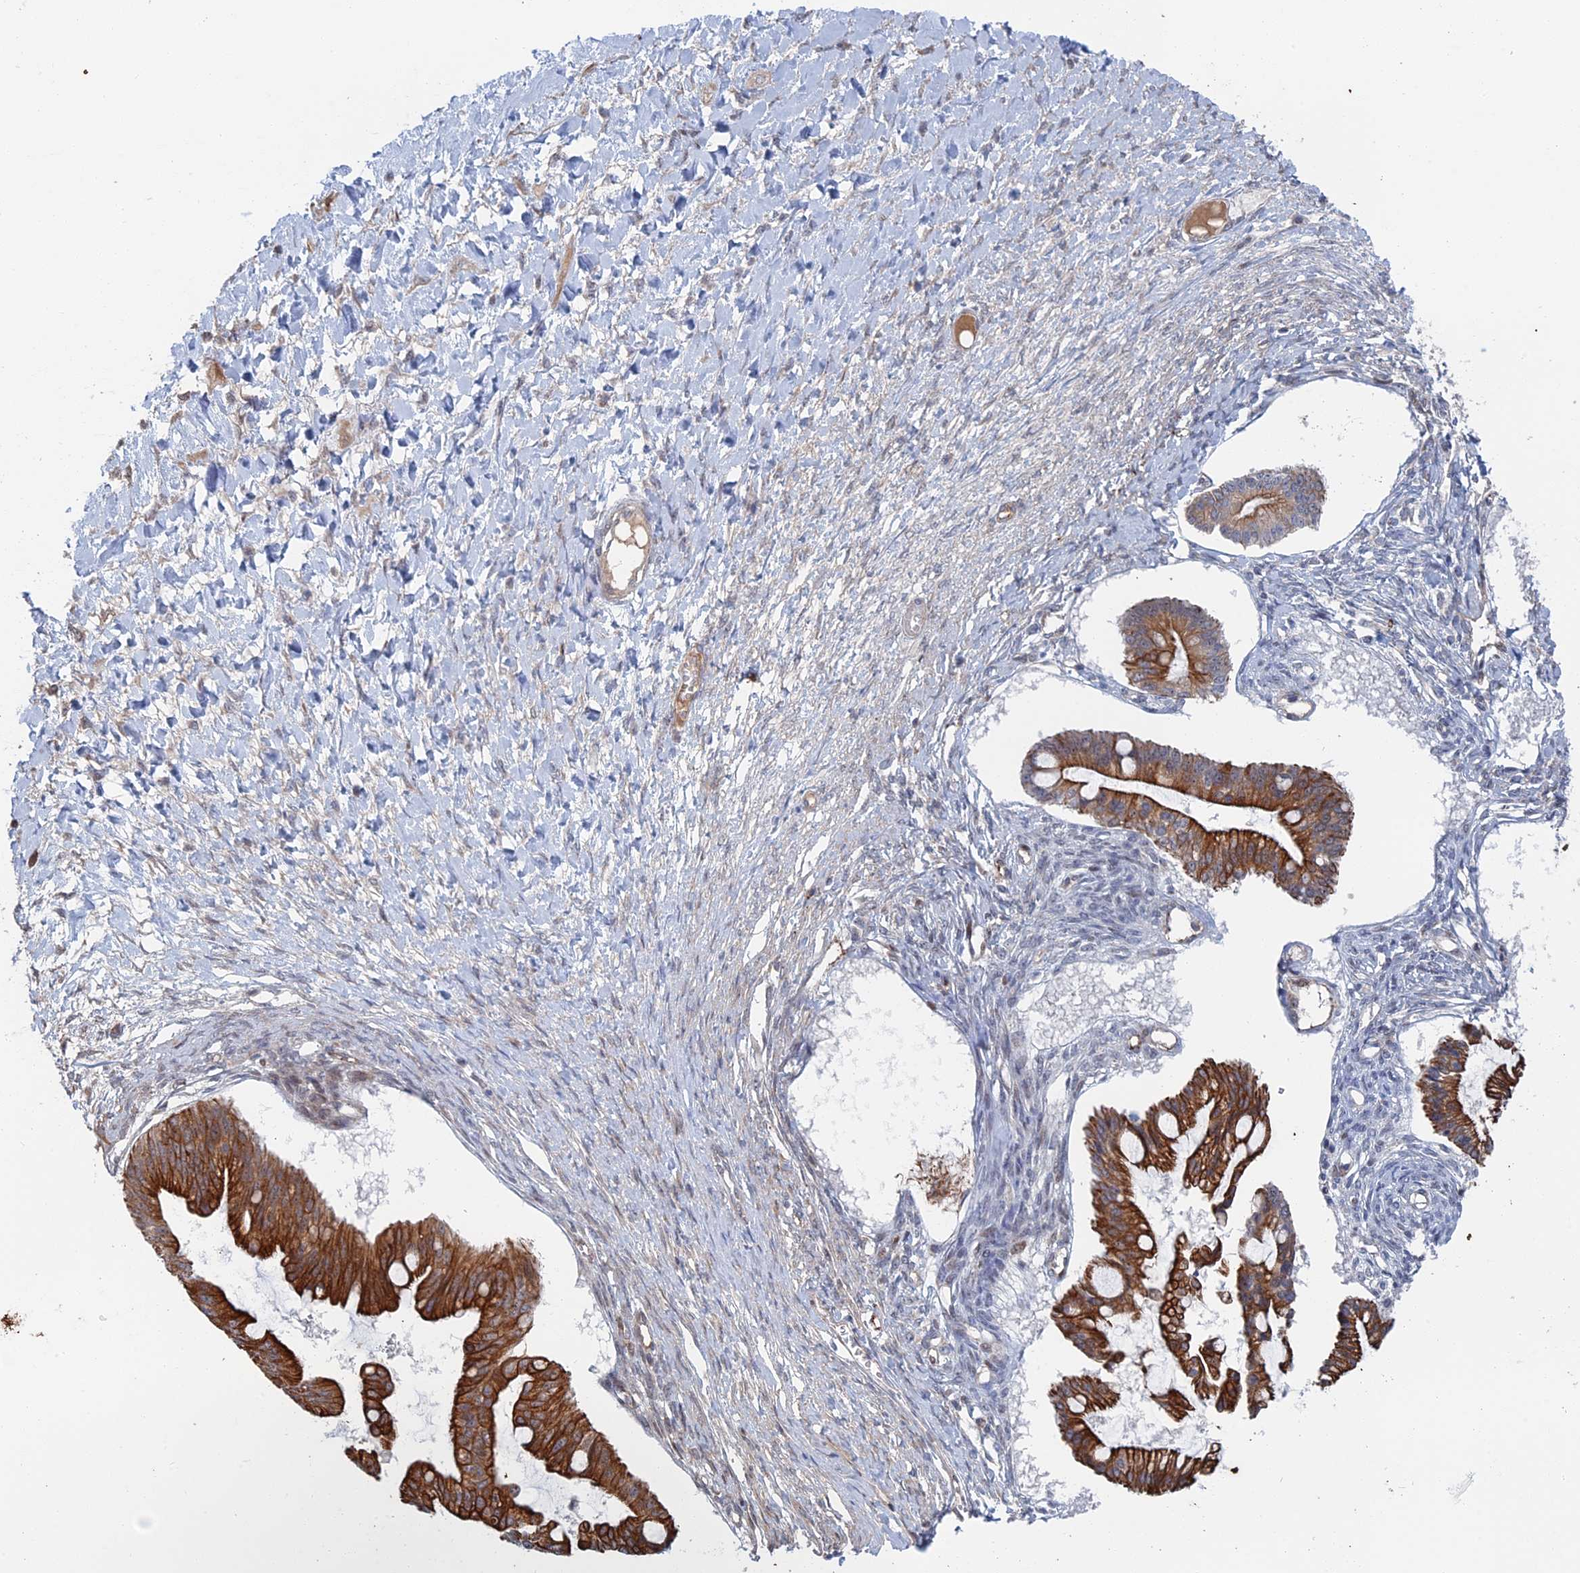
{"staining": {"intensity": "strong", "quantity": ">75%", "location": "cytoplasmic/membranous"}, "tissue": "ovarian cancer", "cell_type": "Tumor cells", "image_type": "cancer", "snomed": [{"axis": "morphology", "description": "Cystadenocarcinoma, mucinous, NOS"}, {"axis": "topography", "description": "Ovary"}], "caption": "Protein analysis of ovarian cancer (mucinous cystadenocarcinoma) tissue reveals strong cytoplasmic/membranous expression in approximately >75% of tumor cells.", "gene": "IL7", "patient": {"sex": "female", "age": 73}}